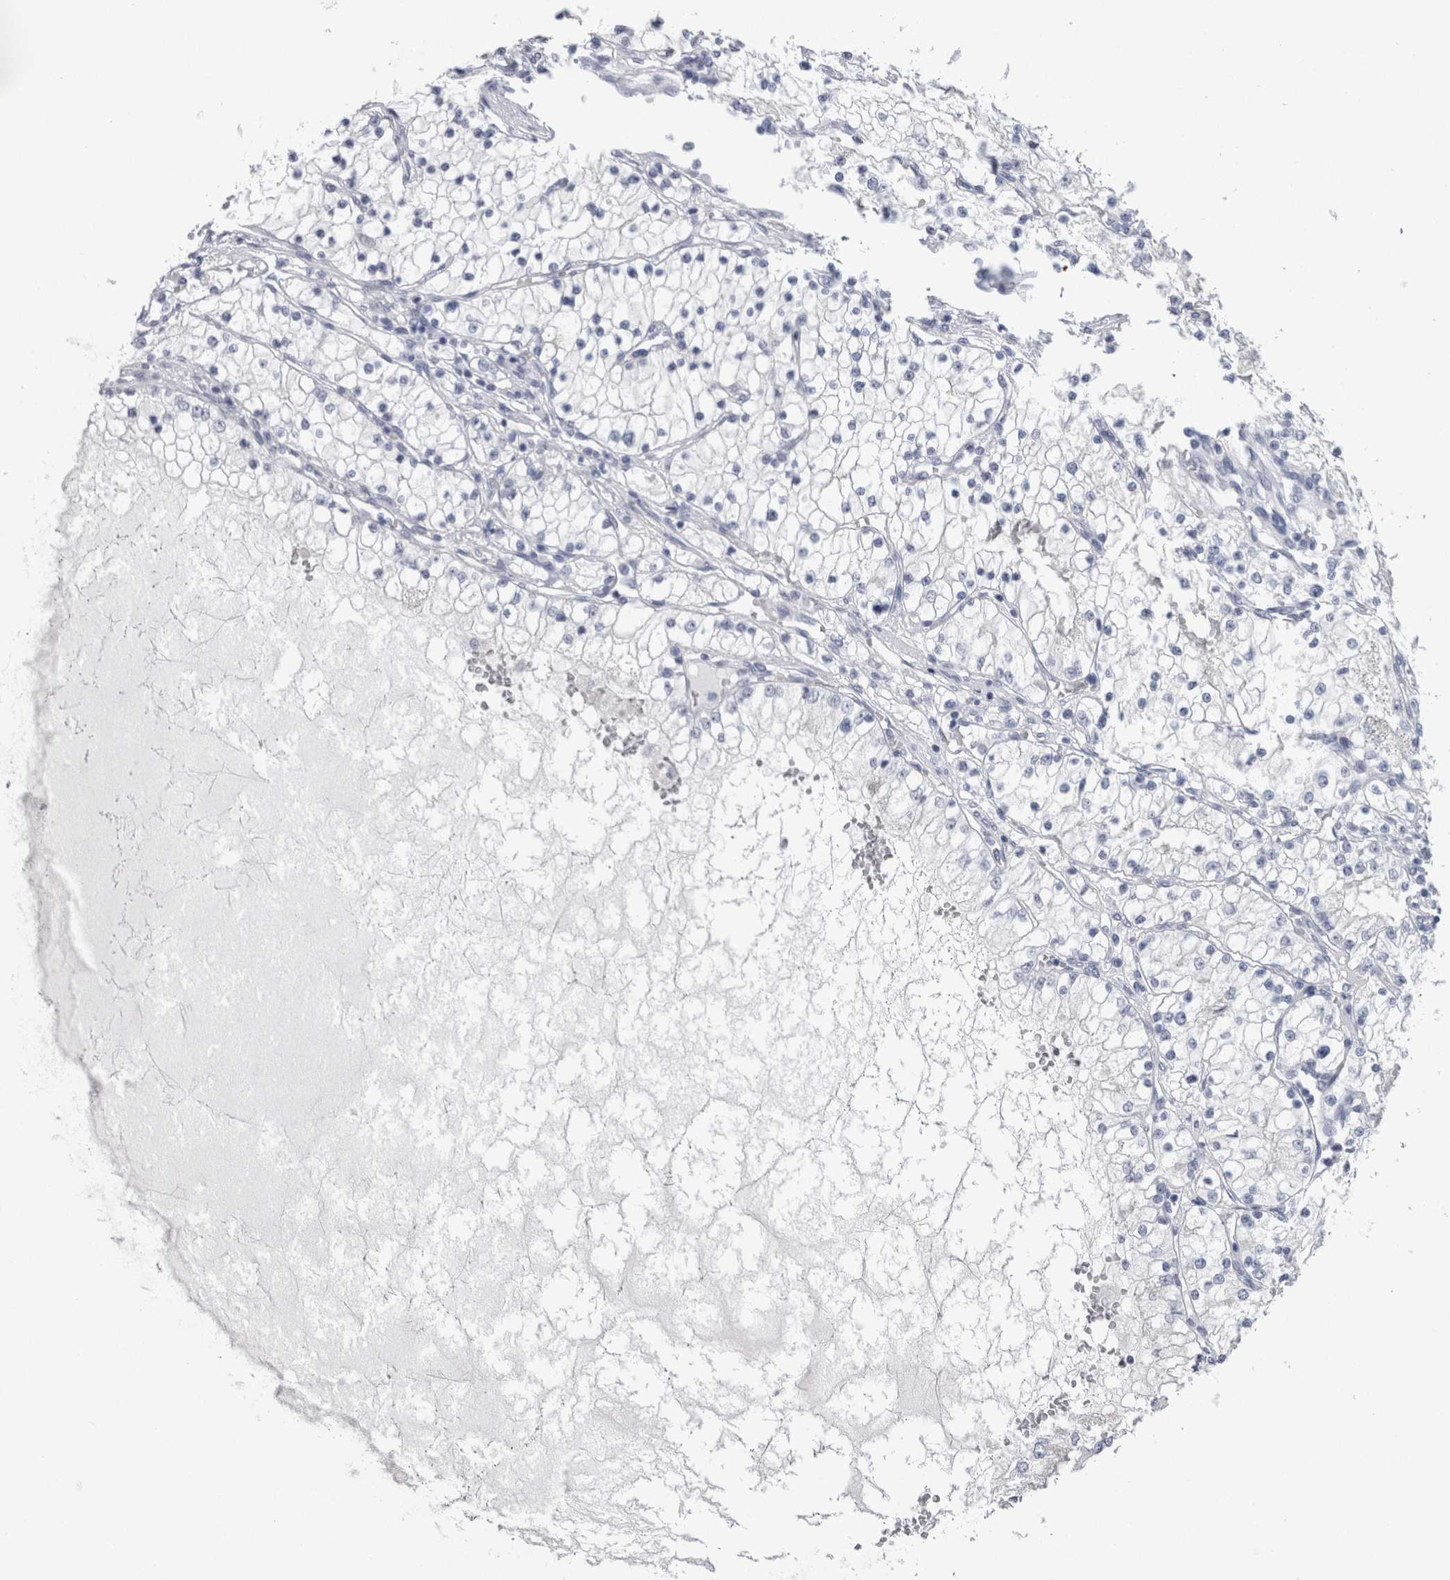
{"staining": {"intensity": "negative", "quantity": "none", "location": "none"}, "tissue": "renal cancer", "cell_type": "Tumor cells", "image_type": "cancer", "snomed": [{"axis": "morphology", "description": "Adenocarcinoma, NOS"}, {"axis": "topography", "description": "Kidney"}], "caption": "The photomicrograph demonstrates no staining of tumor cells in adenocarcinoma (renal).", "gene": "PTH", "patient": {"sex": "male", "age": 68}}